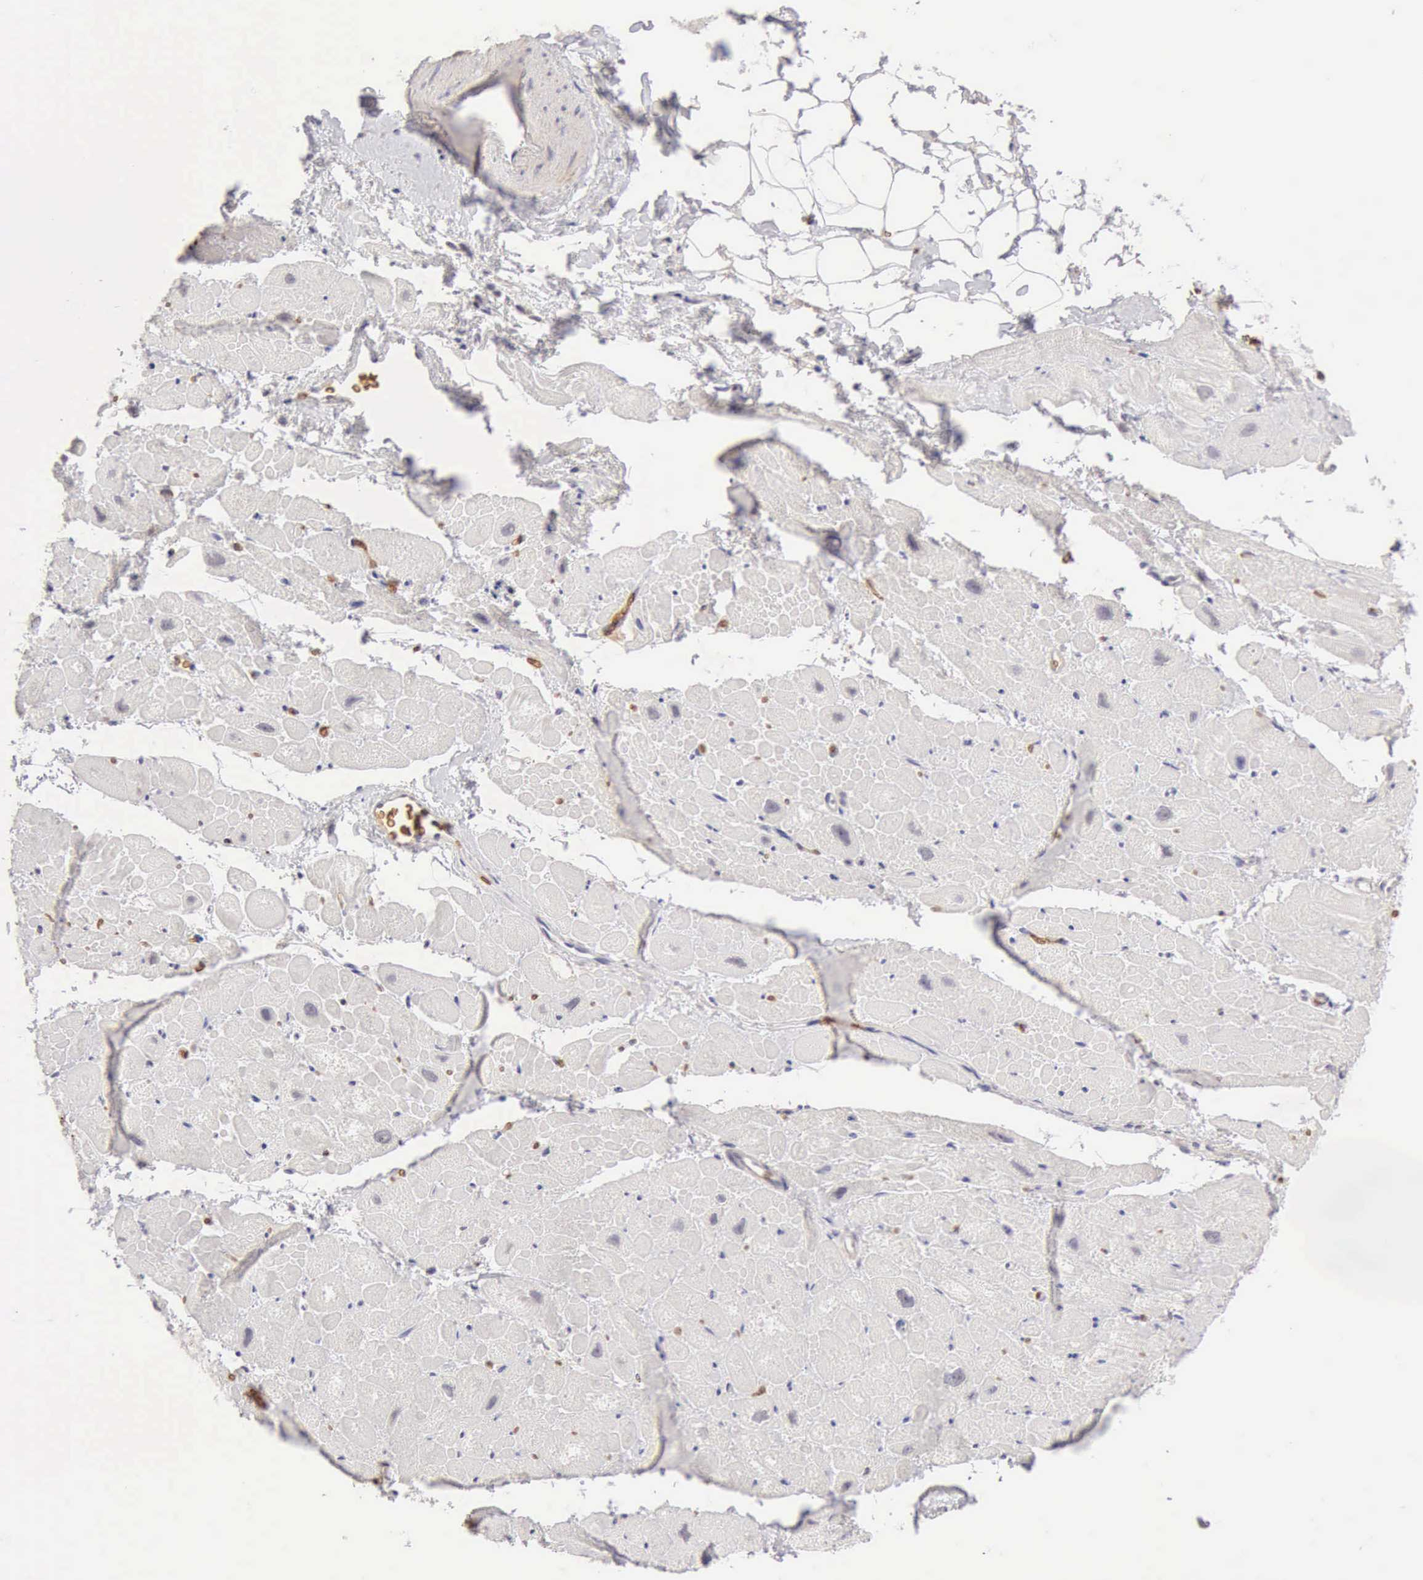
{"staining": {"intensity": "negative", "quantity": "none", "location": "none"}, "tissue": "heart muscle", "cell_type": "Cardiomyocytes", "image_type": "normal", "snomed": [{"axis": "morphology", "description": "Normal tissue, NOS"}, {"axis": "topography", "description": "Heart"}], "caption": "This is an immunohistochemistry histopathology image of unremarkable heart muscle. There is no staining in cardiomyocytes.", "gene": "CFI", "patient": {"sex": "male", "age": 49}}